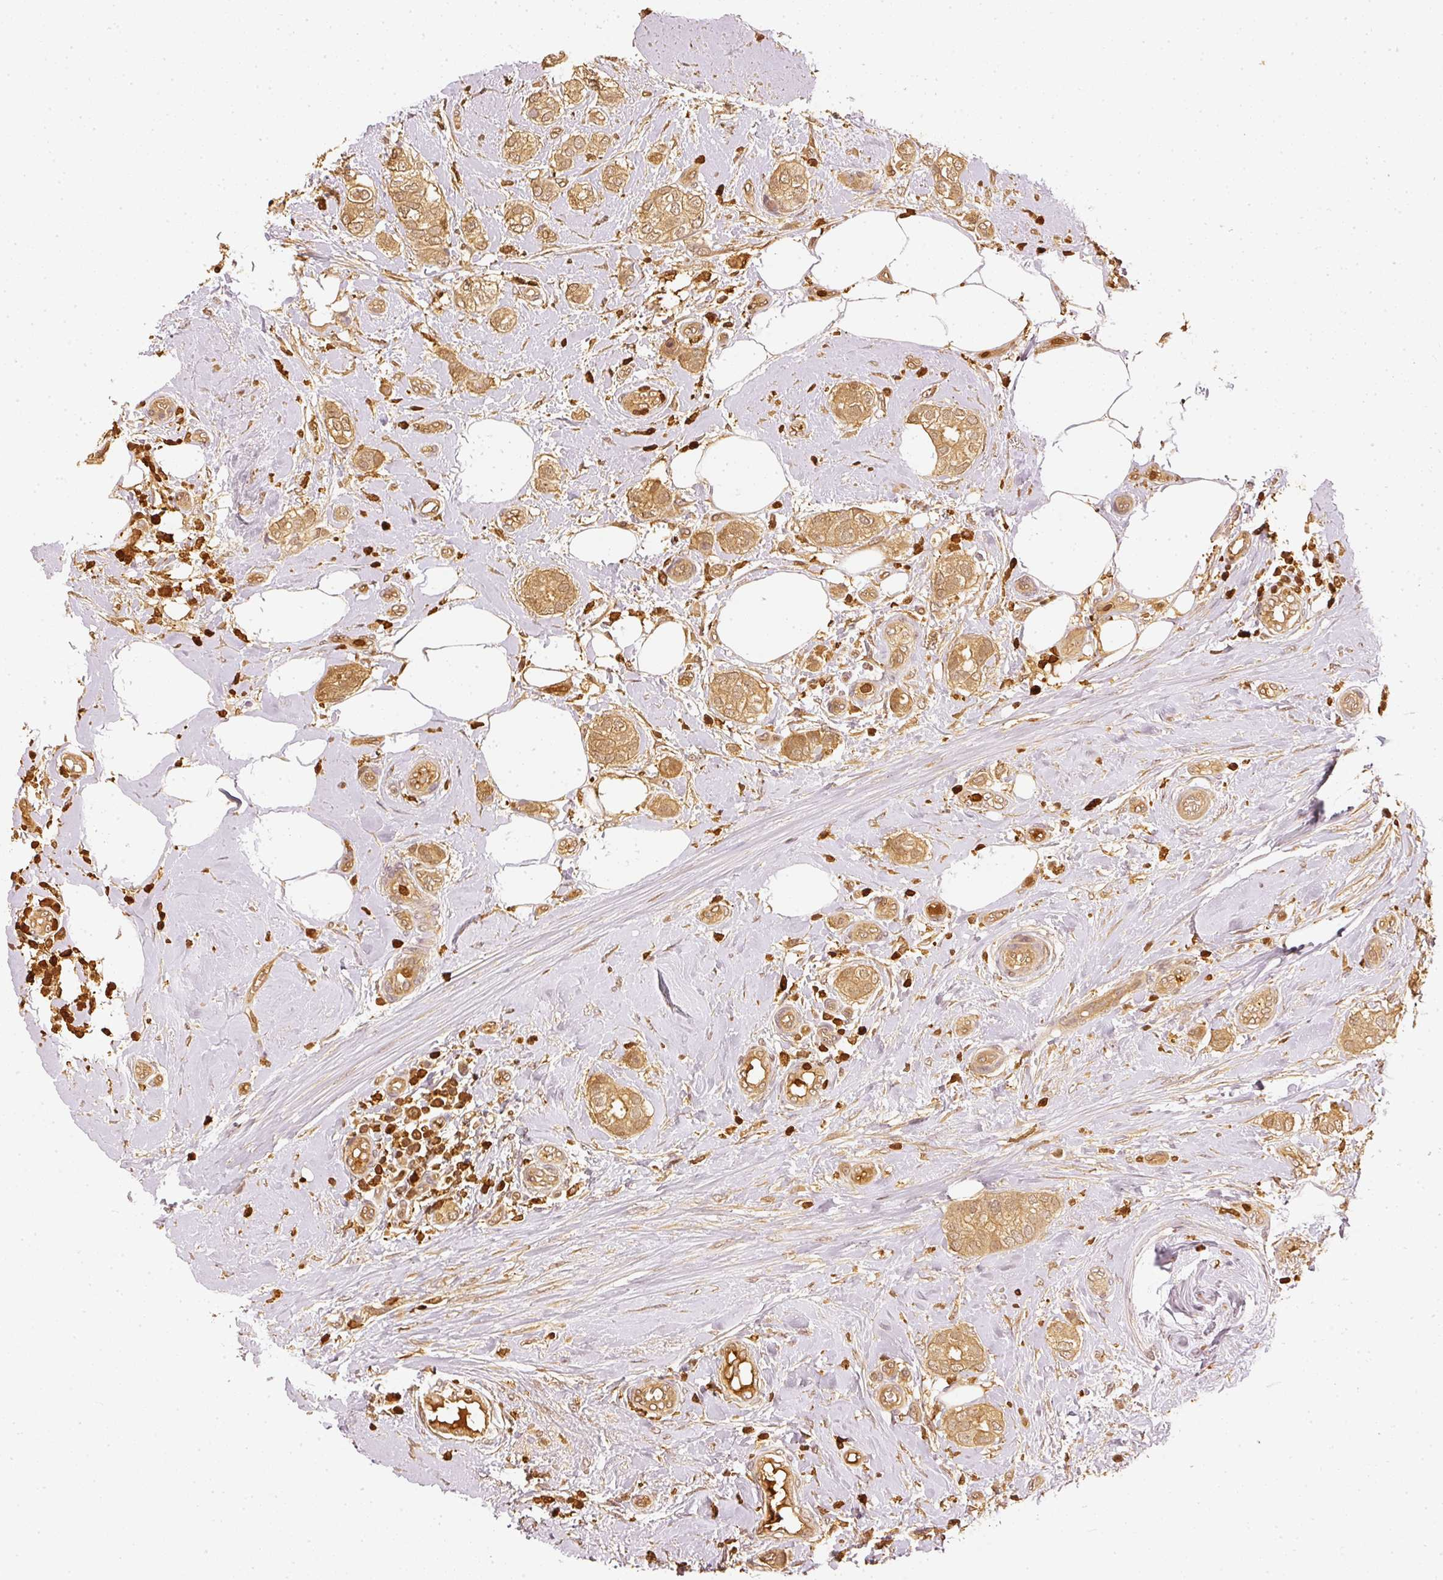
{"staining": {"intensity": "moderate", "quantity": ">75%", "location": "cytoplasmic/membranous,nuclear"}, "tissue": "breast cancer", "cell_type": "Tumor cells", "image_type": "cancer", "snomed": [{"axis": "morphology", "description": "Duct carcinoma"}, {"axis": "topography", "description": "Breast"}], "caption": "DAB (3,3'-diaminobenzidine) immunohistochemical staining of breast cancer displays moderate cytoplasmic/membranous and nuclear protein staining in about >75% of tumor cells.", "gene": "PFN1", "patient": {"sex": "female", "age": 73}}